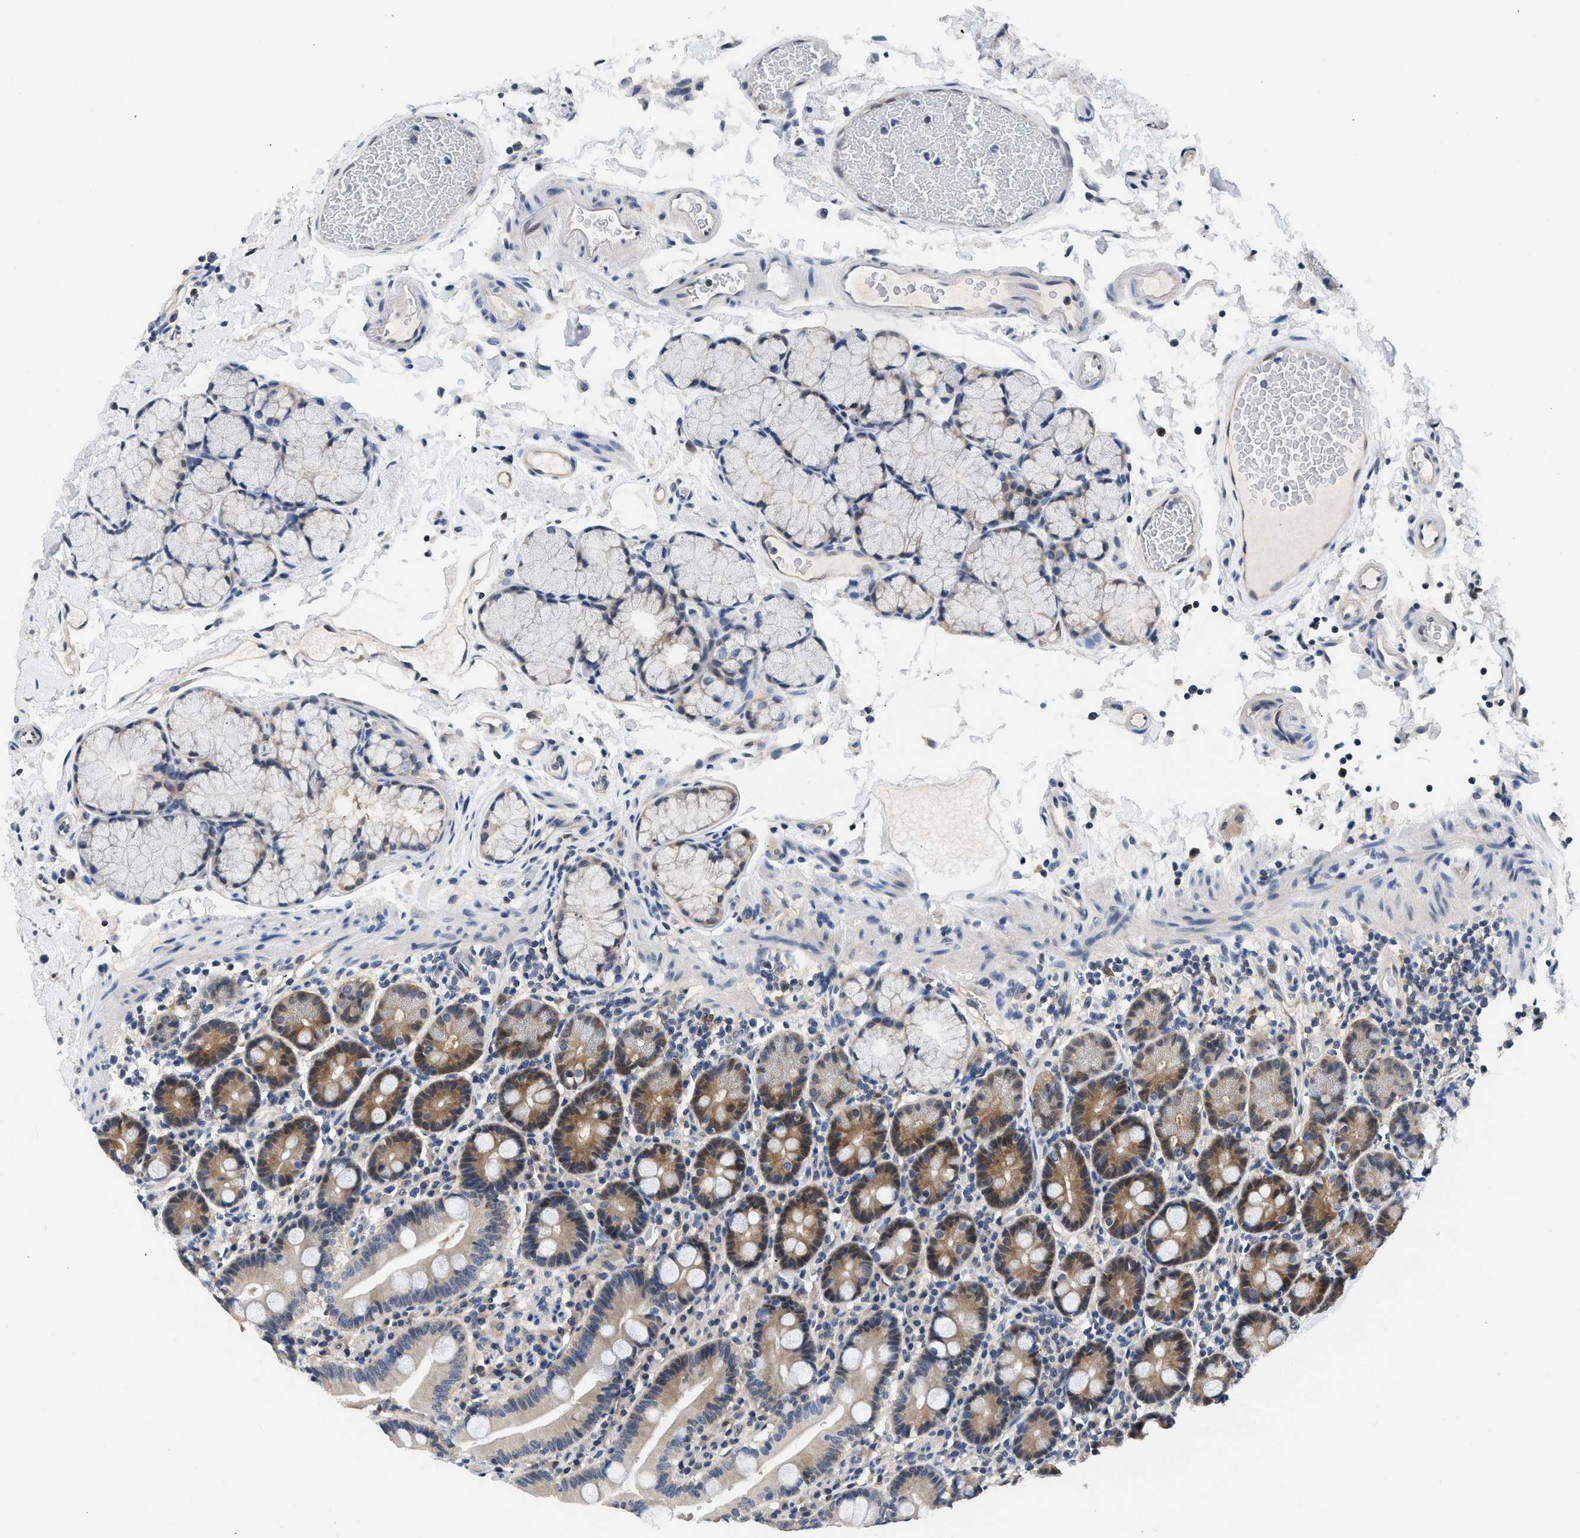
{"staining": {"intensity": "moderate", "quantity": "25%-75%", "location": "cytoplasmic/membranous"}, "tissue": "duodenum", "cell_type": "Glandular cells", "image_type": "normal", "snomed": [{"axis": "morphology", "description": "Normal tissue, NOS"}, {"axis": "topography", "description": "Small intestine, NOS"}], "caption": "Immunohistochemistry (IHC) (DAB) staining of benign duodenum displays moderate cytoplasmic/membranous protein positivity in approximately 25%-75% of glandular cells.", "gene": "XPO5", "patient": {"sex": "female", "age": 71}}